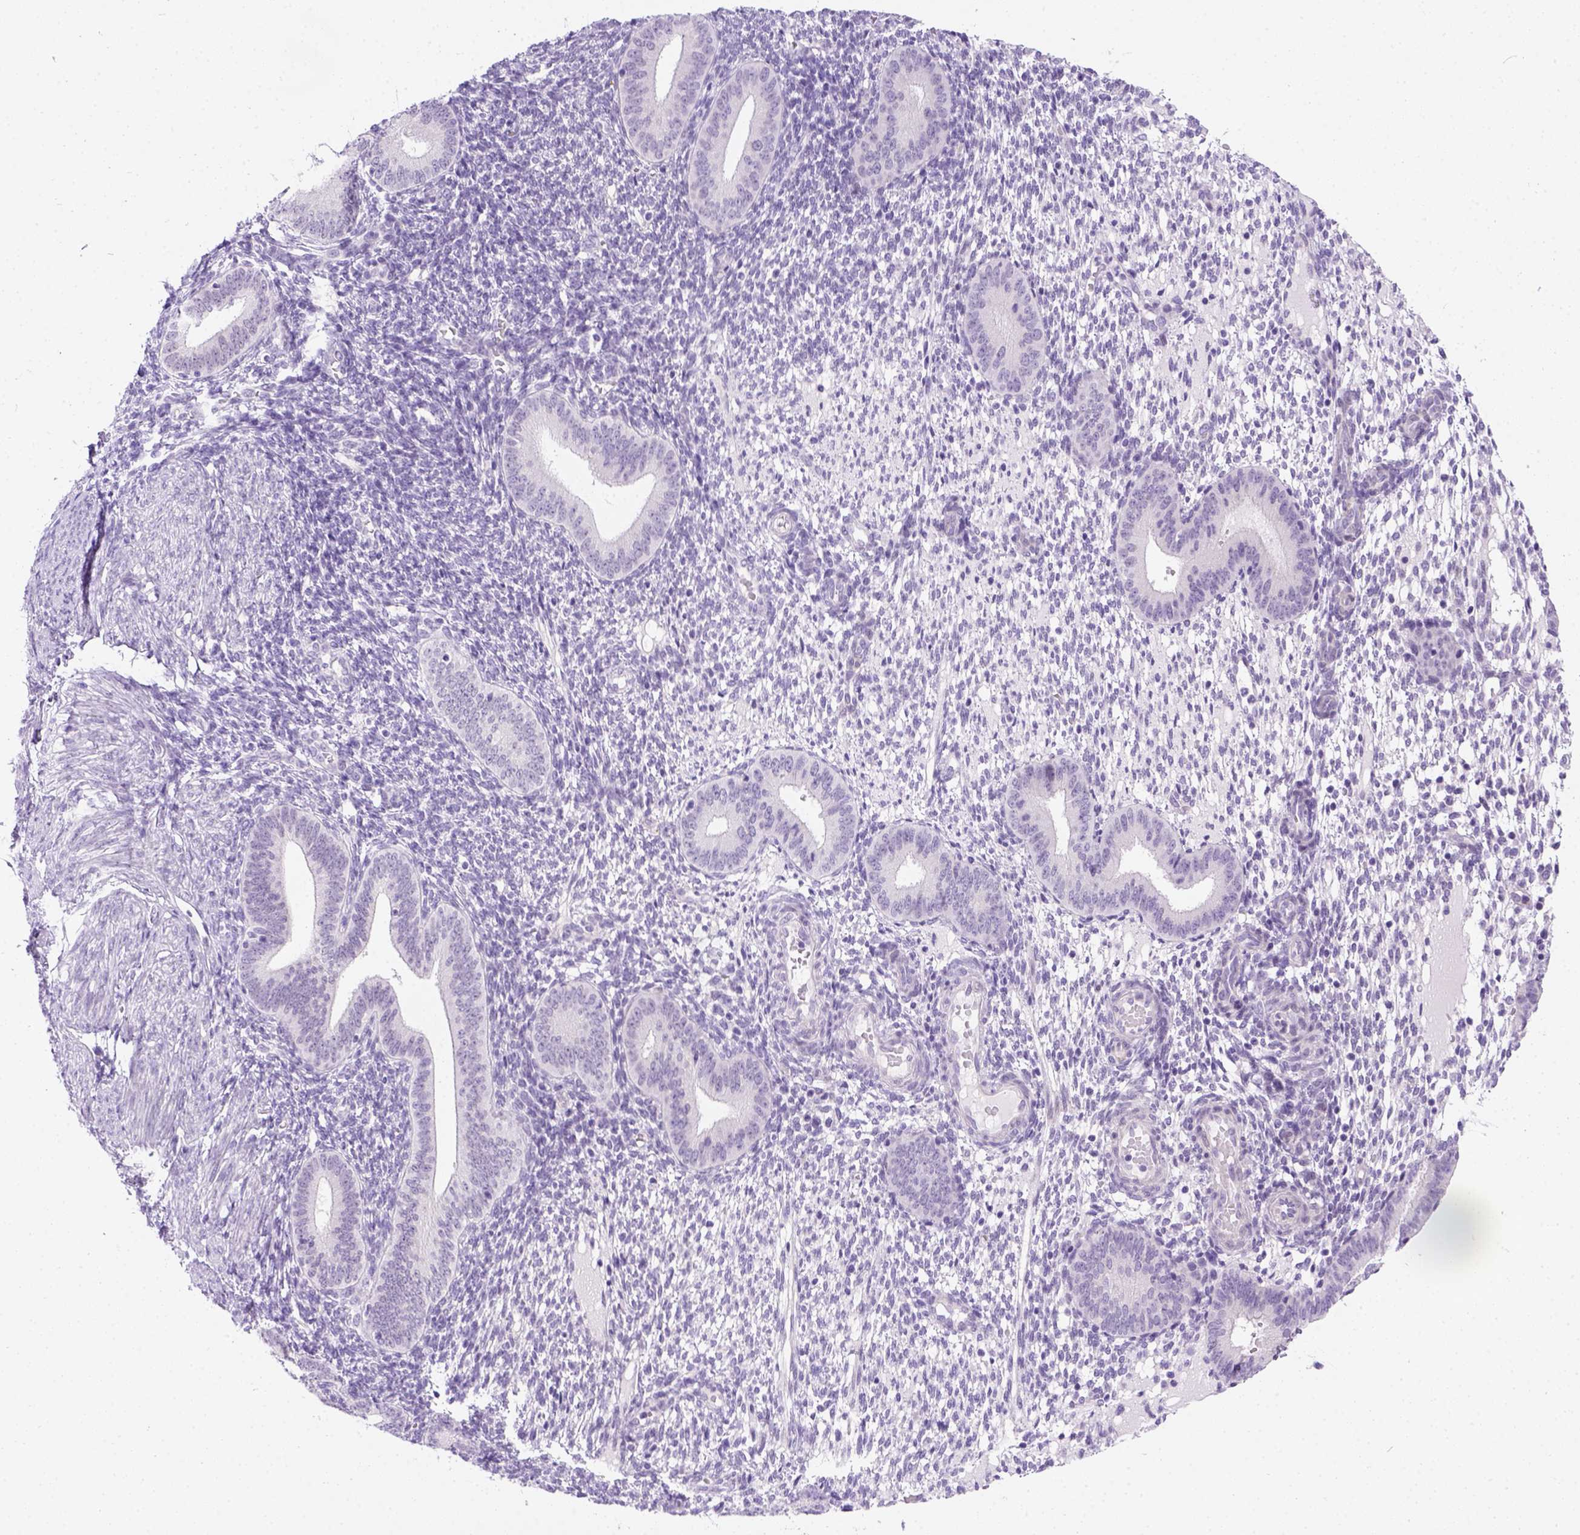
{"staining": {"intensity": "negative", "quantity": "none", "location": "none"}, "tissue": "endometrium", "cell_type": "Cells in endometrial stroma", "image_type": "normal", "snomed": [{"axis": "morphology", "description": "Normal tissue, NOS"}, {"axis": "topography", "description": "Endometrium"}], "caption": "Immunohistochemistry photomicrograph of unremarkable endometrium stained for a protein (brown), which exhibits no positivity in cells in endometrial stroma.", "gene": "FAM184B", "patient": {"sex": "female", "age": 40}}